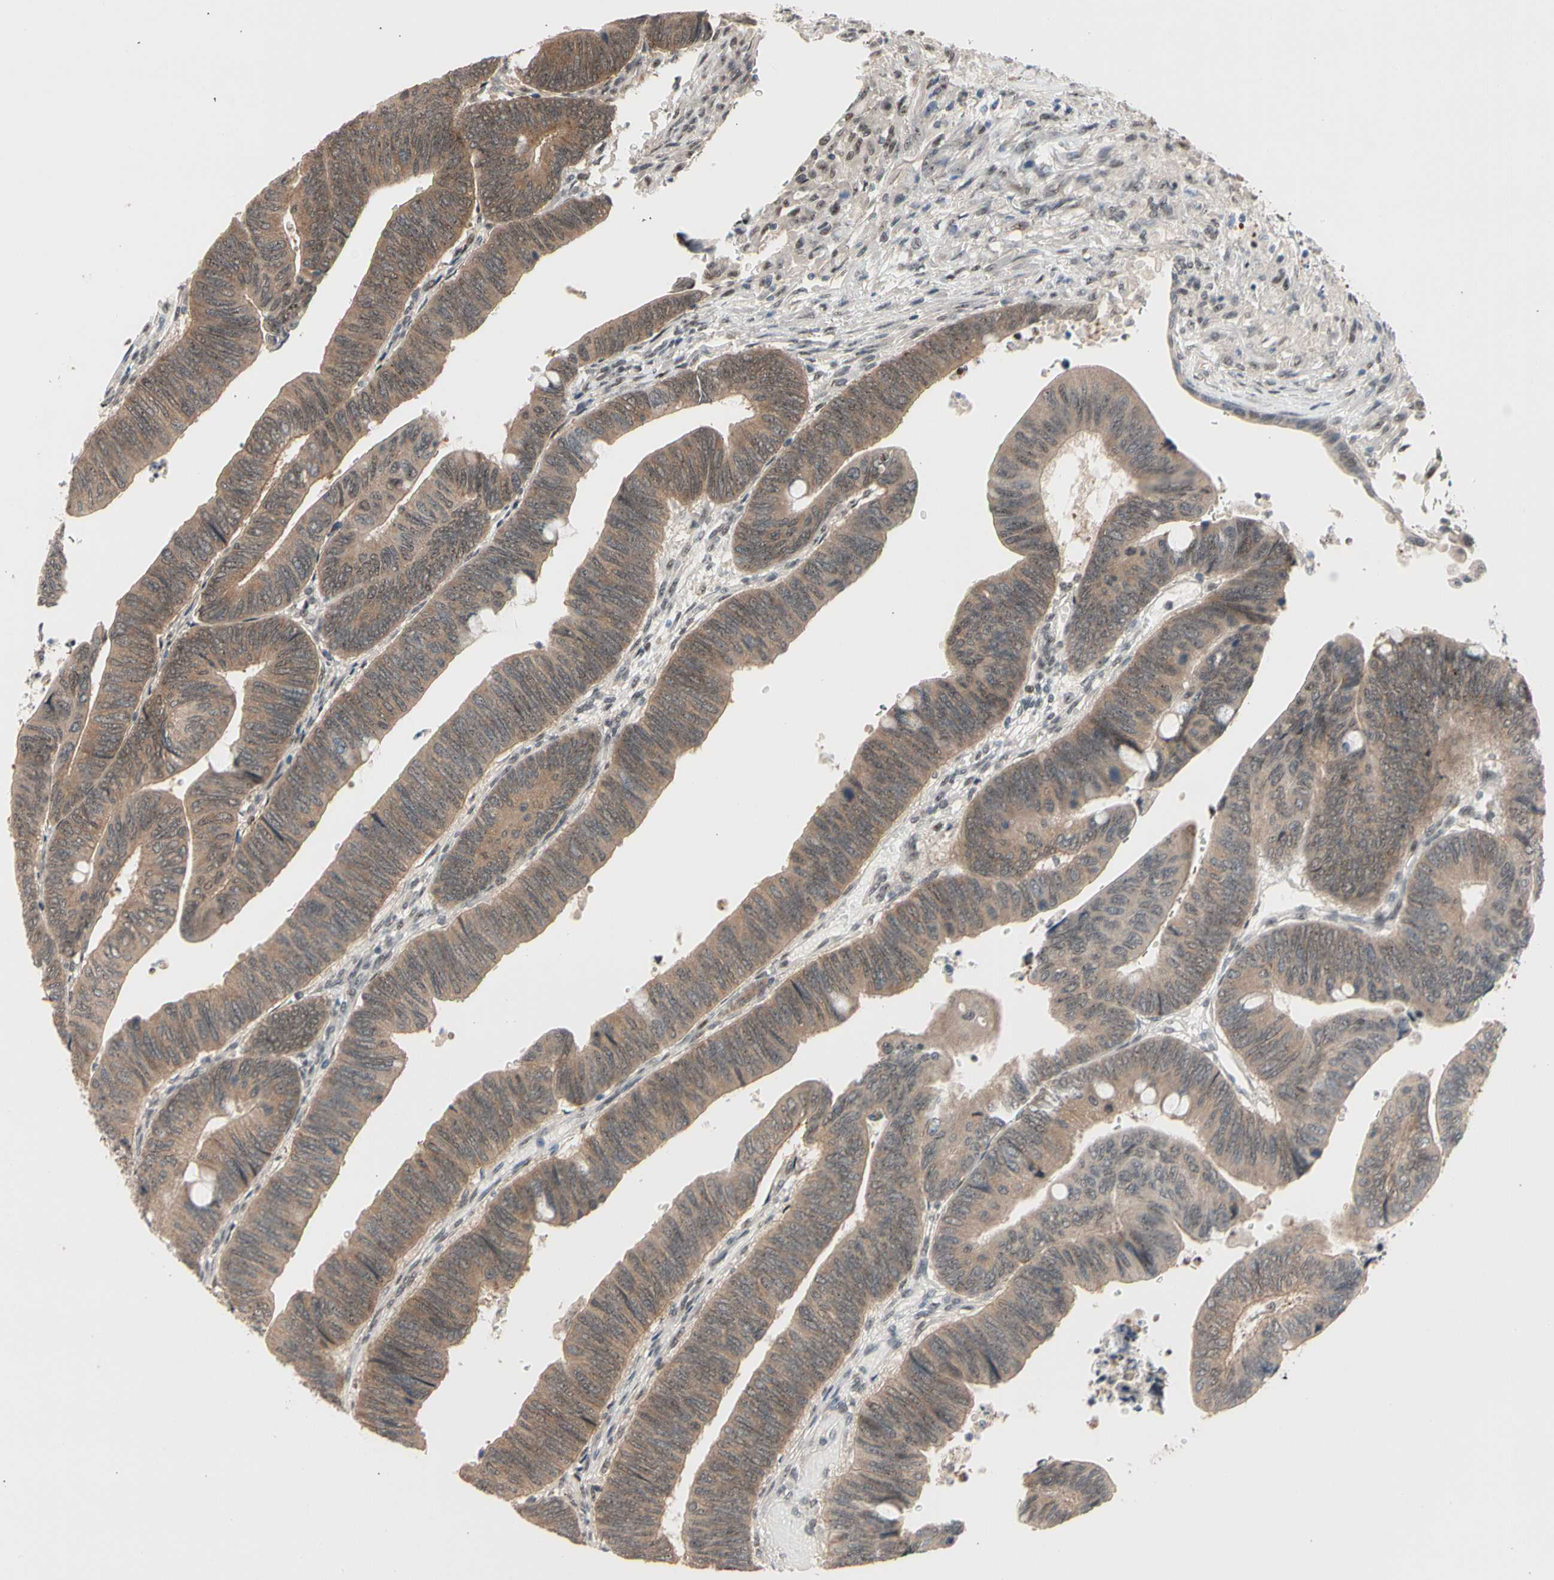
{"staining": {"intensity": "moderate", "quantity": ">75%", "location": "cytoplasmic/membranous,nuclear"}, "tissue": "colorectal cancer", "cell_type": "Tumor cells", "image_type": "cancer", "snomed": [{"axis": "morphology", "description": "Normal tissue, NOS"}, {"axis": "morphology", "description": "Adenocarcinoma, NOS"}, {"axis": "topography", "description": "Rectum"}, {"axis": "topography", "description": "Peripheral nerve tissue"}], "caption": "This is an image of immunohistochemistry (IHC) staining of colorectal cancer, which shows moderate staining in the cytoplasmic/membranous and nuclear of tumor cells.", "gene": "NGEF", "patient": {"sex": "male", "age": 92}}